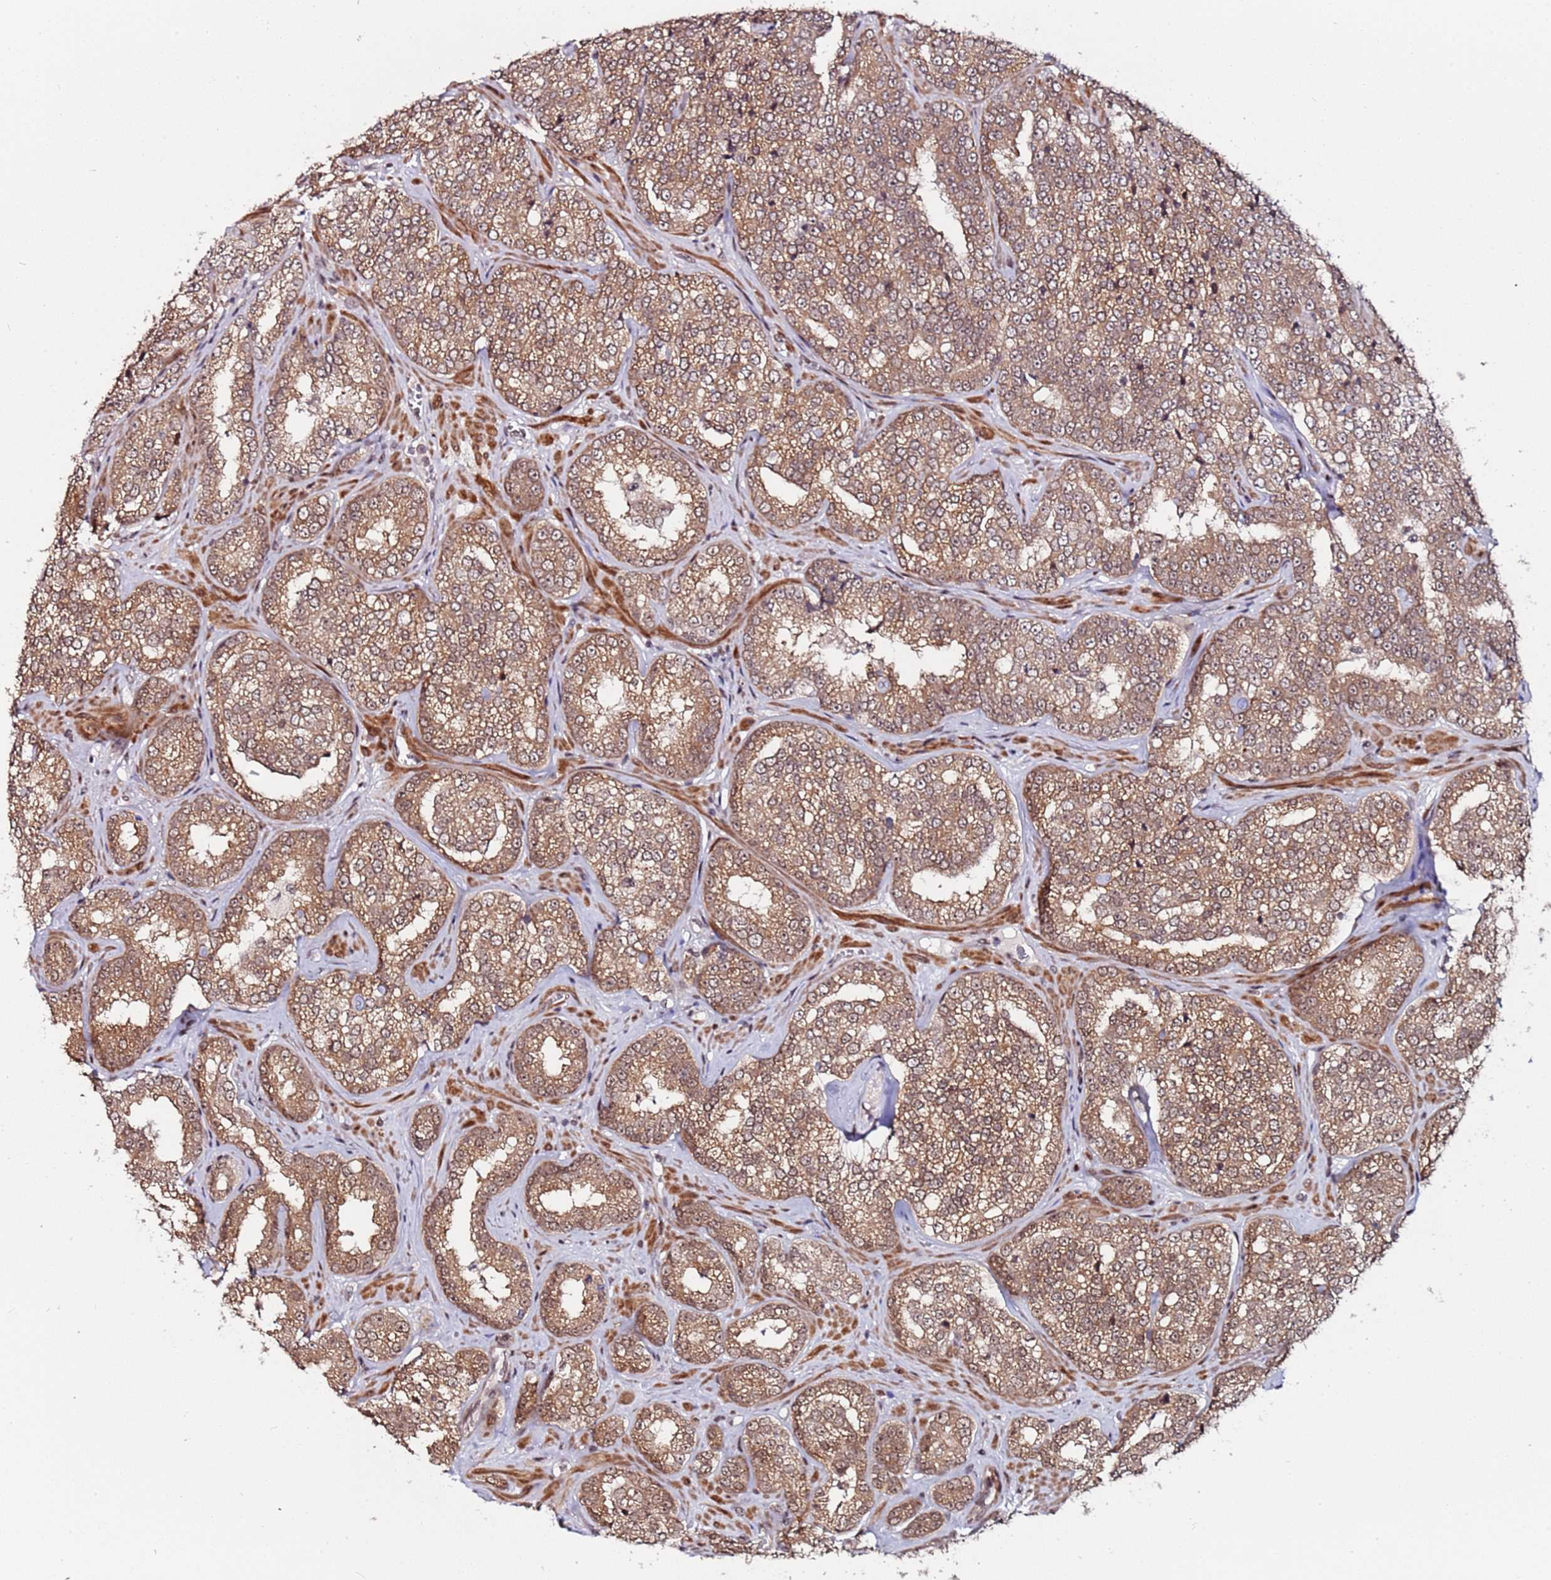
{"staining": {"intensity": "moderate", "quantity": ">75%", "location": "cytoplasmic/membranous"}, "tissue": "prostate cancer", "cell_type": "Tumor cells", "image_type": "cancer", "snomed": [{"axis": "morphology", "description": "Normal tissue, NOS"}, {"axis": "morphology", "description": "Adenocarcinoma, High grade"}, {"axis": "topography", "description": "Prostate"}], "caption": "IHC micrograph of human prostate high-grade adenocarcinoma stained for a protein (brown), which shows medium levels of moderate cytoplasmic/membranous staining in about >75% of tumor cells.", "gene": "PPM1H", "patient": {"sex": "male", "age": 83}}